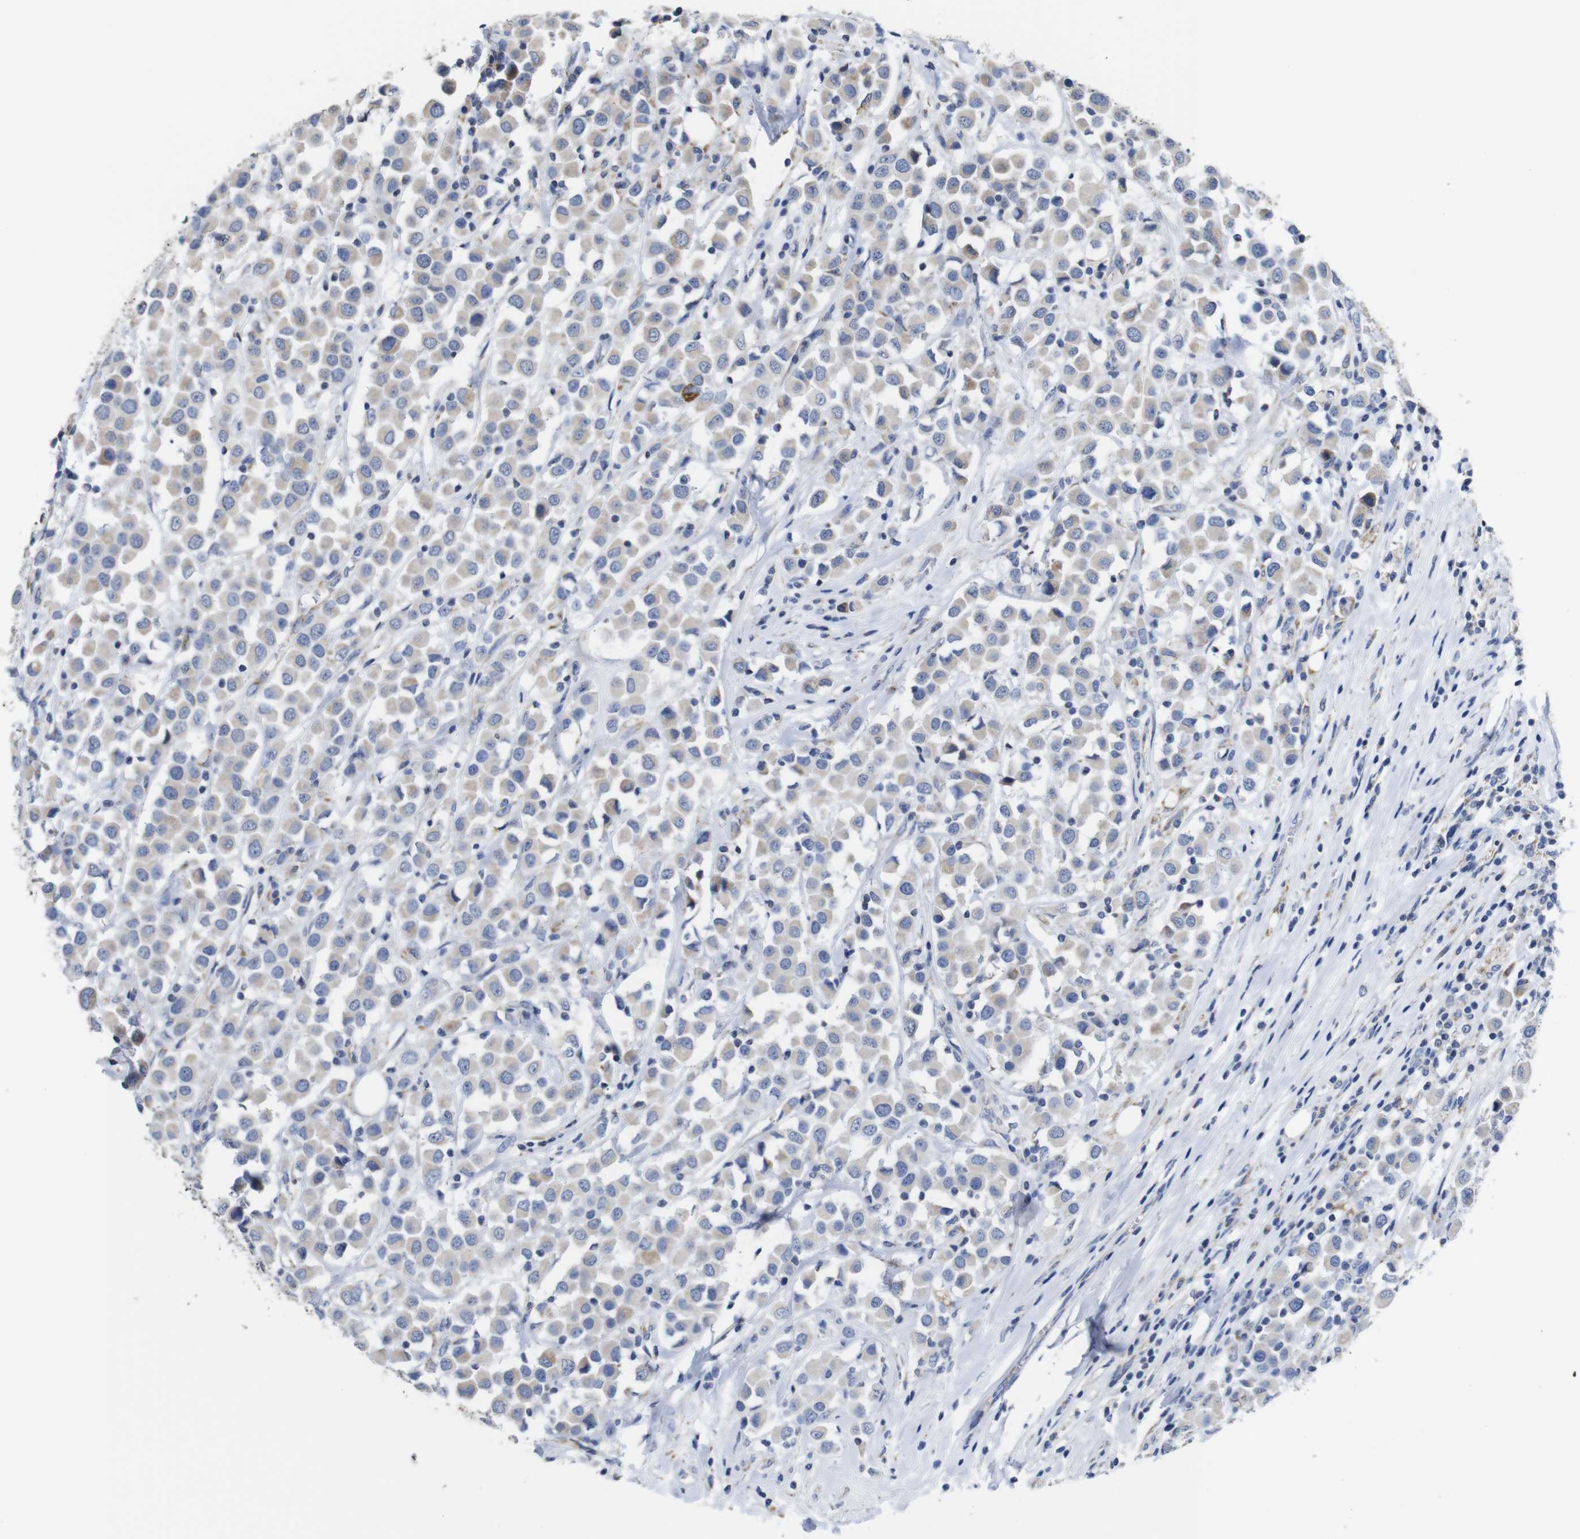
{"staining": {"intensity": "weak", "quantity": ">75%", "location": "cytoplasmic/membranous"}, "tissue": "breast cancer", "cell_type": "Tumor cells", "image_type": "cancer", "snomed": [{"axis": "morphology", "description": "Duct carcinoma"}, {"axis": "topography", "description": "Breast"}], "caption": "Immunohistochemistry of human breast cancer shows low levels of weak cytoplasmic/membranous positivity in approximately >75% of tumor cells. (Stains: DAB (3,3'-diaminobenzidine) in brown, nuclei in blue, Microscopy: brightfield microscopy at high magnification).", "gene": "MAOA", "patient": {"sex": "female", "age": 61}}